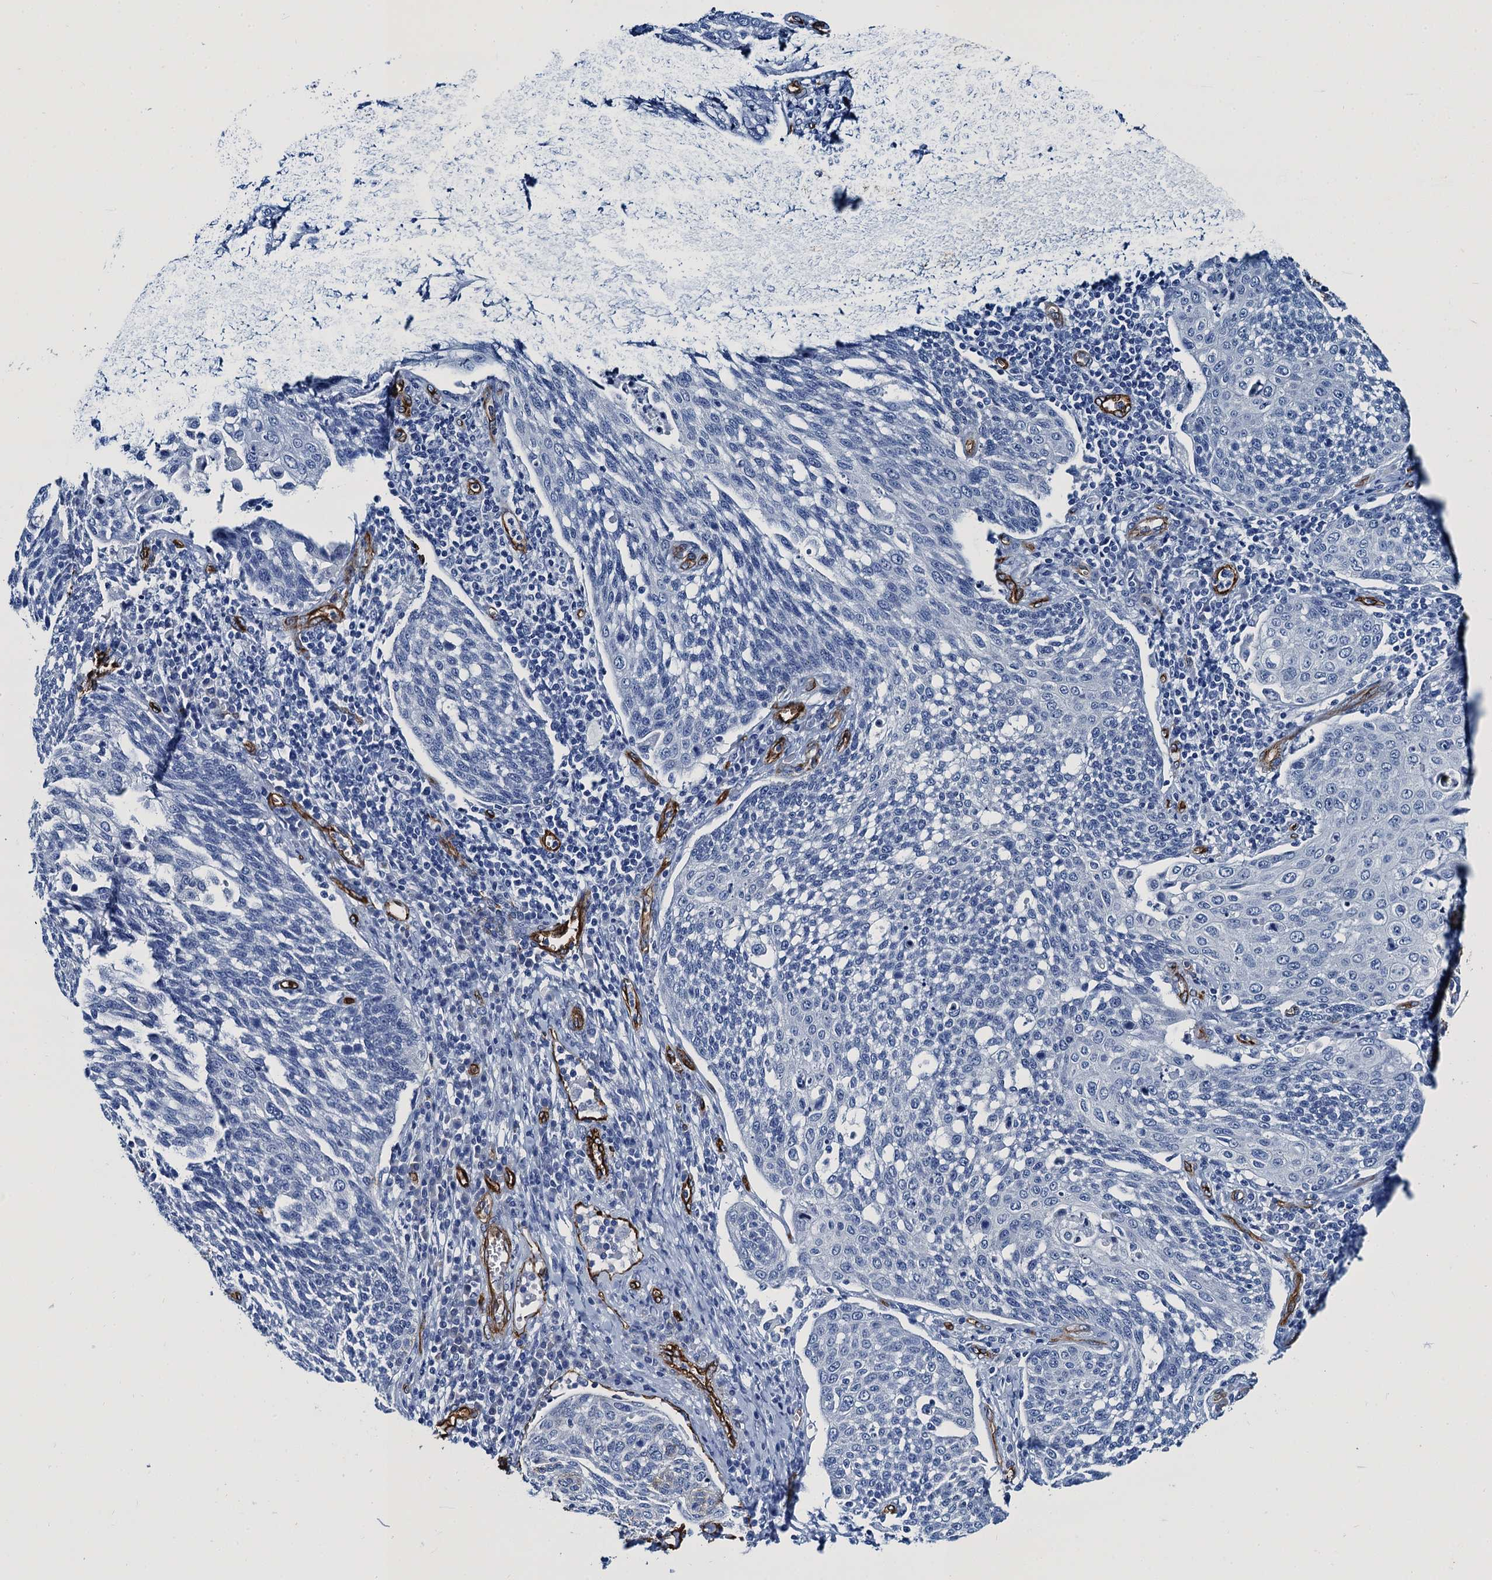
{"staining": {"intensity": "weak", "quantity": "<25%", "location": "cytoplasmic/membranous"}, "tissue": "cervical cancer", "cell_type": "Tumor cells", "image_type": "cancer", "snomed": [{"axis": "morphology", "description": "Squamous cell carcinoma, NOS"}, {"axis": "topography", "description": "Cervix"}], "caption": "An IHC photomicrograph of cervical cancer (squamous cell carcinoma) is shown. There is no staining in tumor cells of cervical cancer (squamous cell carcinoma). (Stains: DAB (3,3'-diaminobenzidine) IHC with hematoxylin counter stain, Microscopy: brightfield microscopy at high magnification).", "gene": "CAVIN2", "patient": {"sex": "female", "age": 34}}